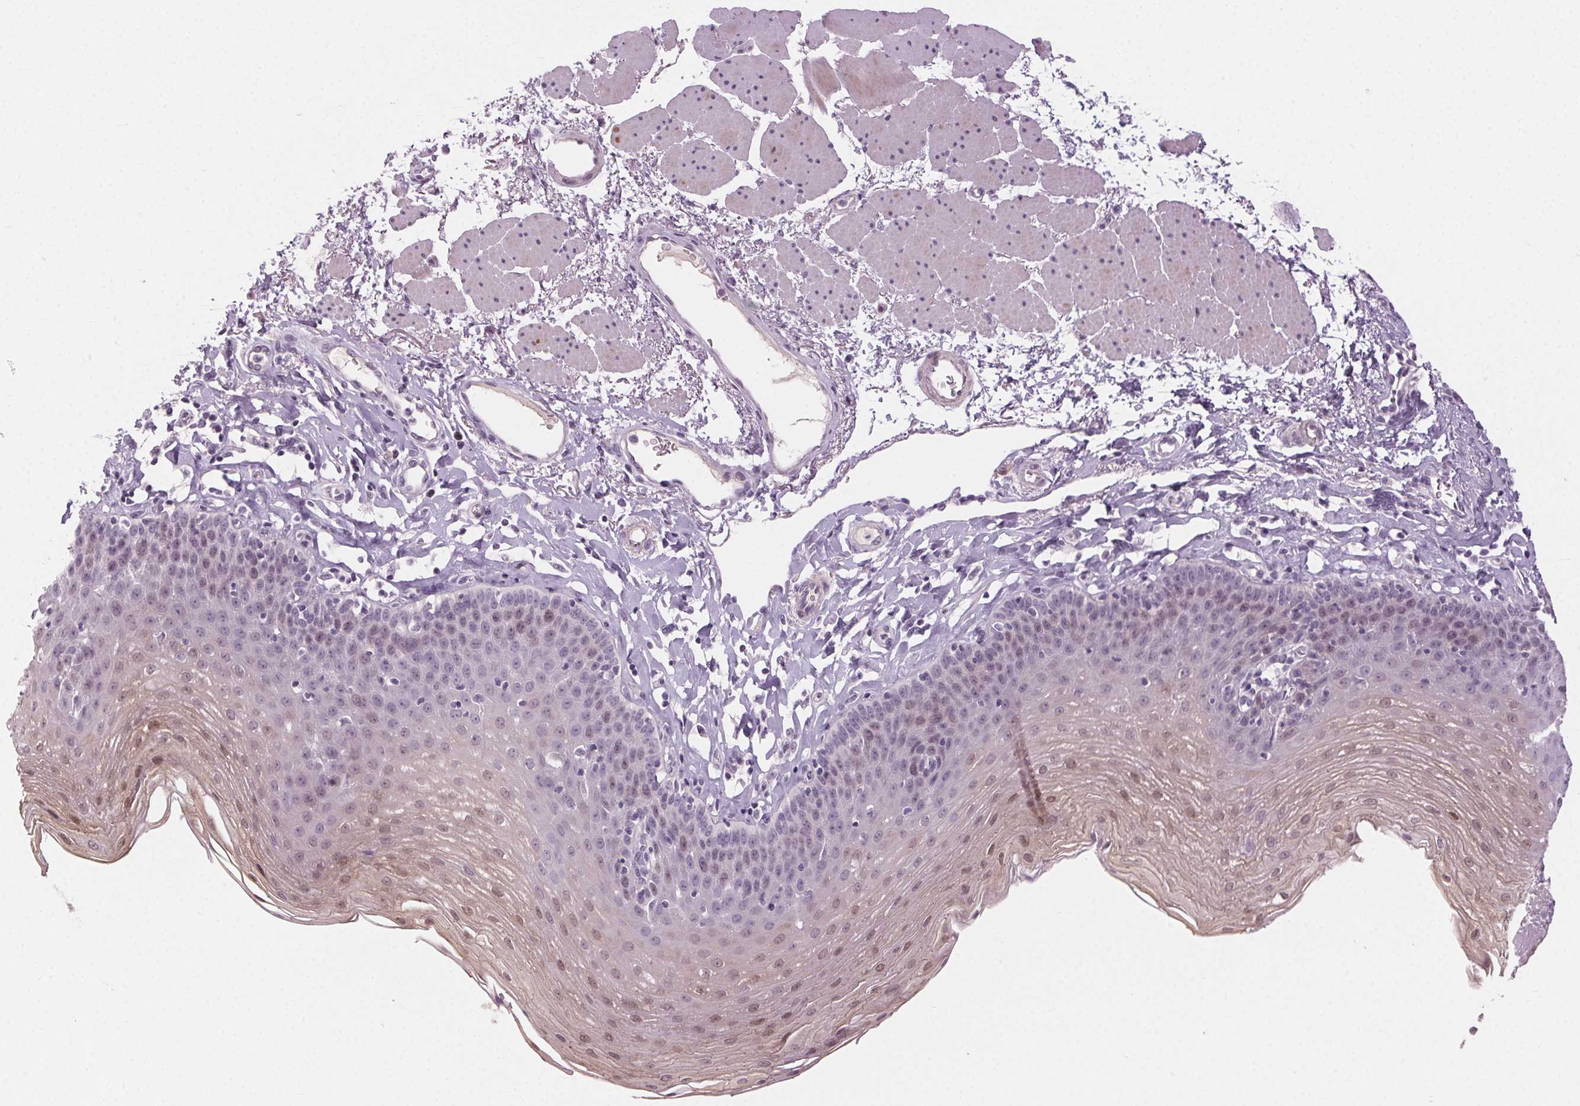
{"staining": {"intensity": "weak", "quantity": "<25%", "location": "nuclear"}, "tissue": "esophagus", "cell_type": "Squamous epithelial cells", "image_type": "normal", "snomed": [{"axis": "morphology", "description": "Normal tissue, NOS"}, {"axis": "topography", "description": "Esophagus"}], "caption": "The IHC photomicrograph has no significant positivity in squamous epithelial cells of esophagus. (Stains: DAB IHC with hematoxylin counter stain, Microscopy: brightfield microscopy at high magnification).", "gene": "HSF5", "patient": {"sex": "female", "age": 81}}